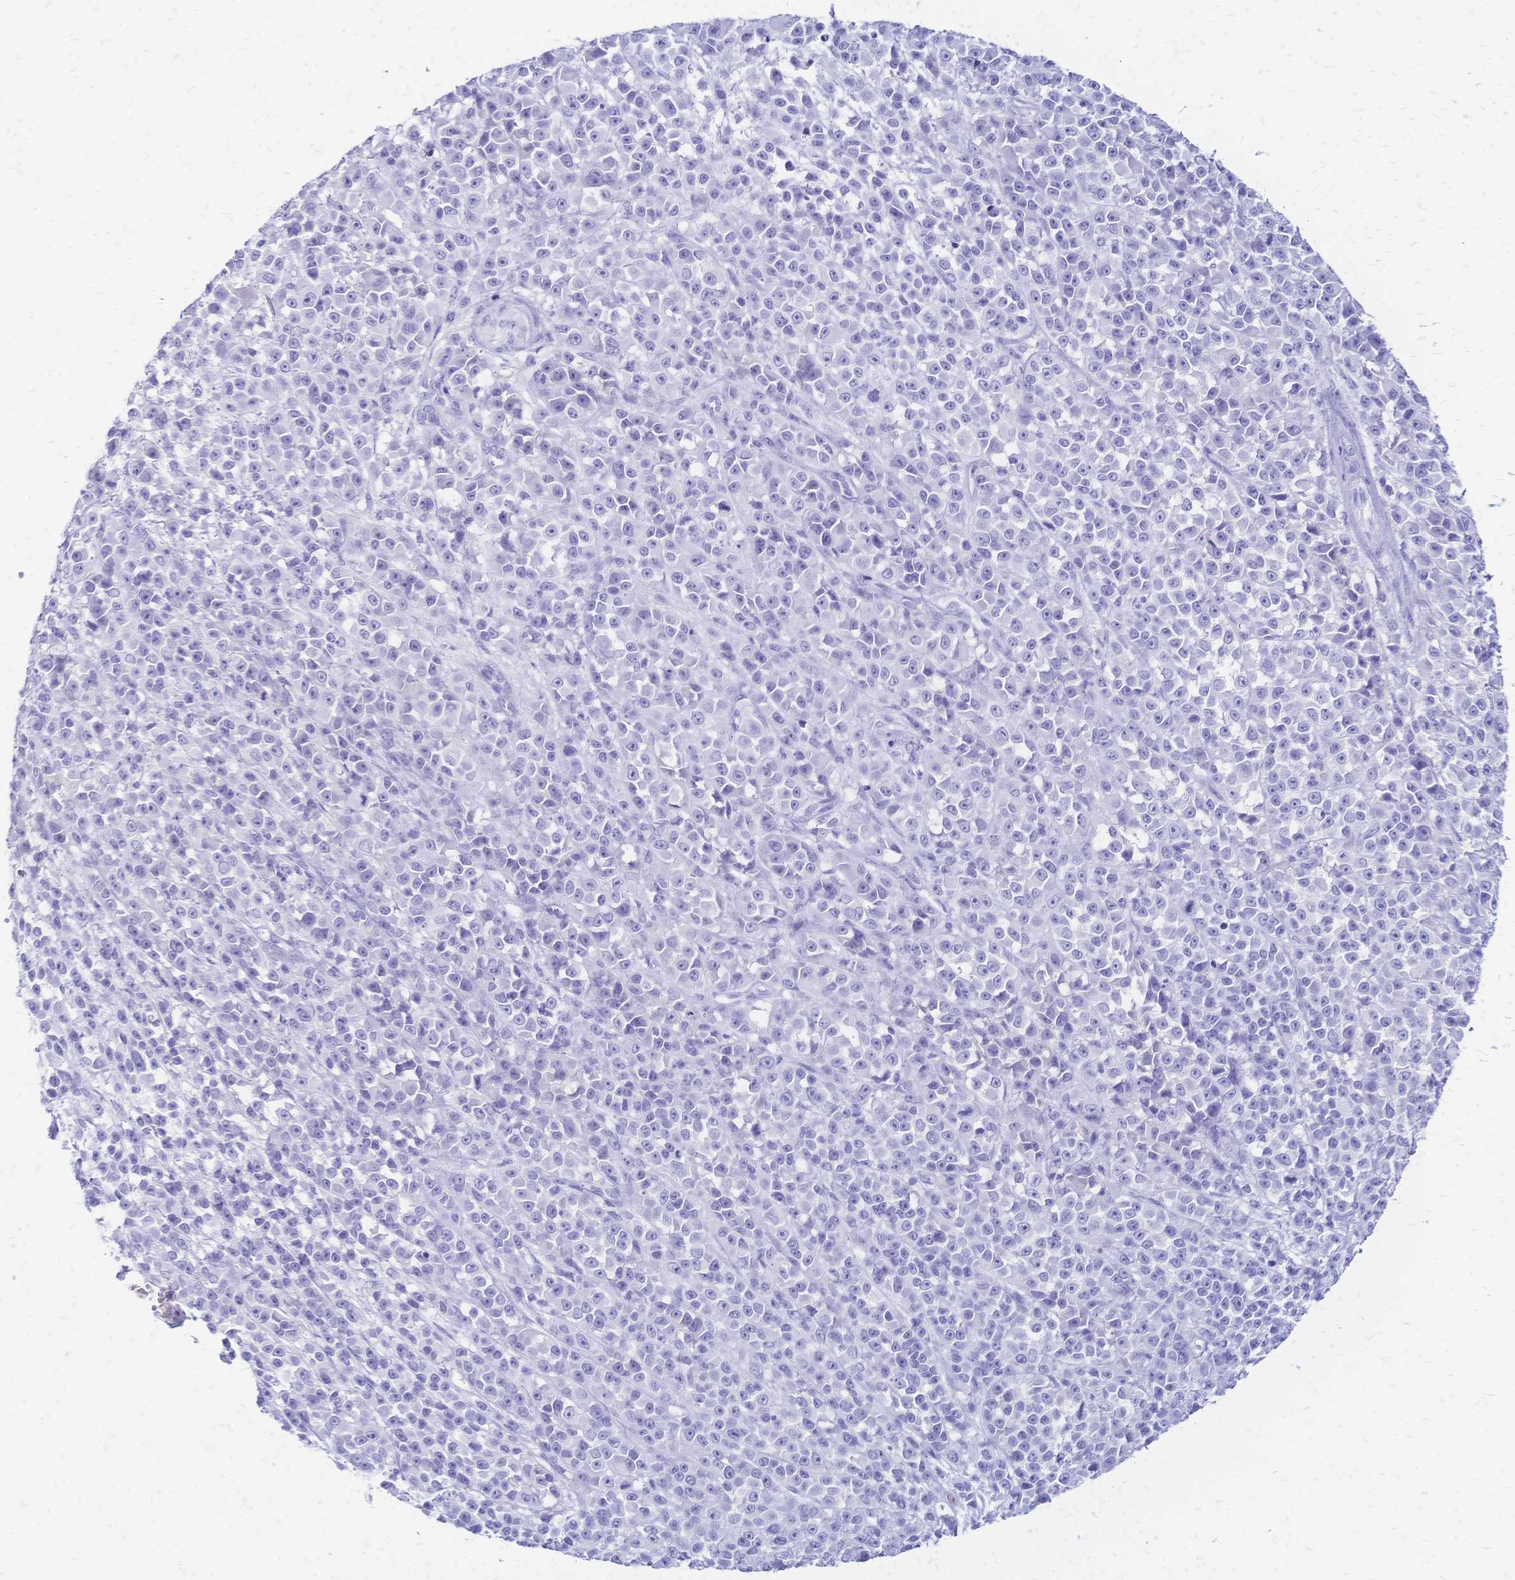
{"staining": {"intensity": "negative", "quantity": "none", "location": "none"}, "tissue": "melanoma", "cell_type": "Tumor cells", "image_type": "cancer", "snomed": [{"axis": "morphology", "description": "Malignant melanoma, NOS"}, {"axis": "topography", "description": "Skin"}, {"axis": "topography", "description": "Skin of back"}], "caption": "DAB immunohistochemical staining of human malignant melanoma demonstrates no significant expression in tumor cells.", "gene": "FA2H", "patient": {"sex": "male", "age": 91}}